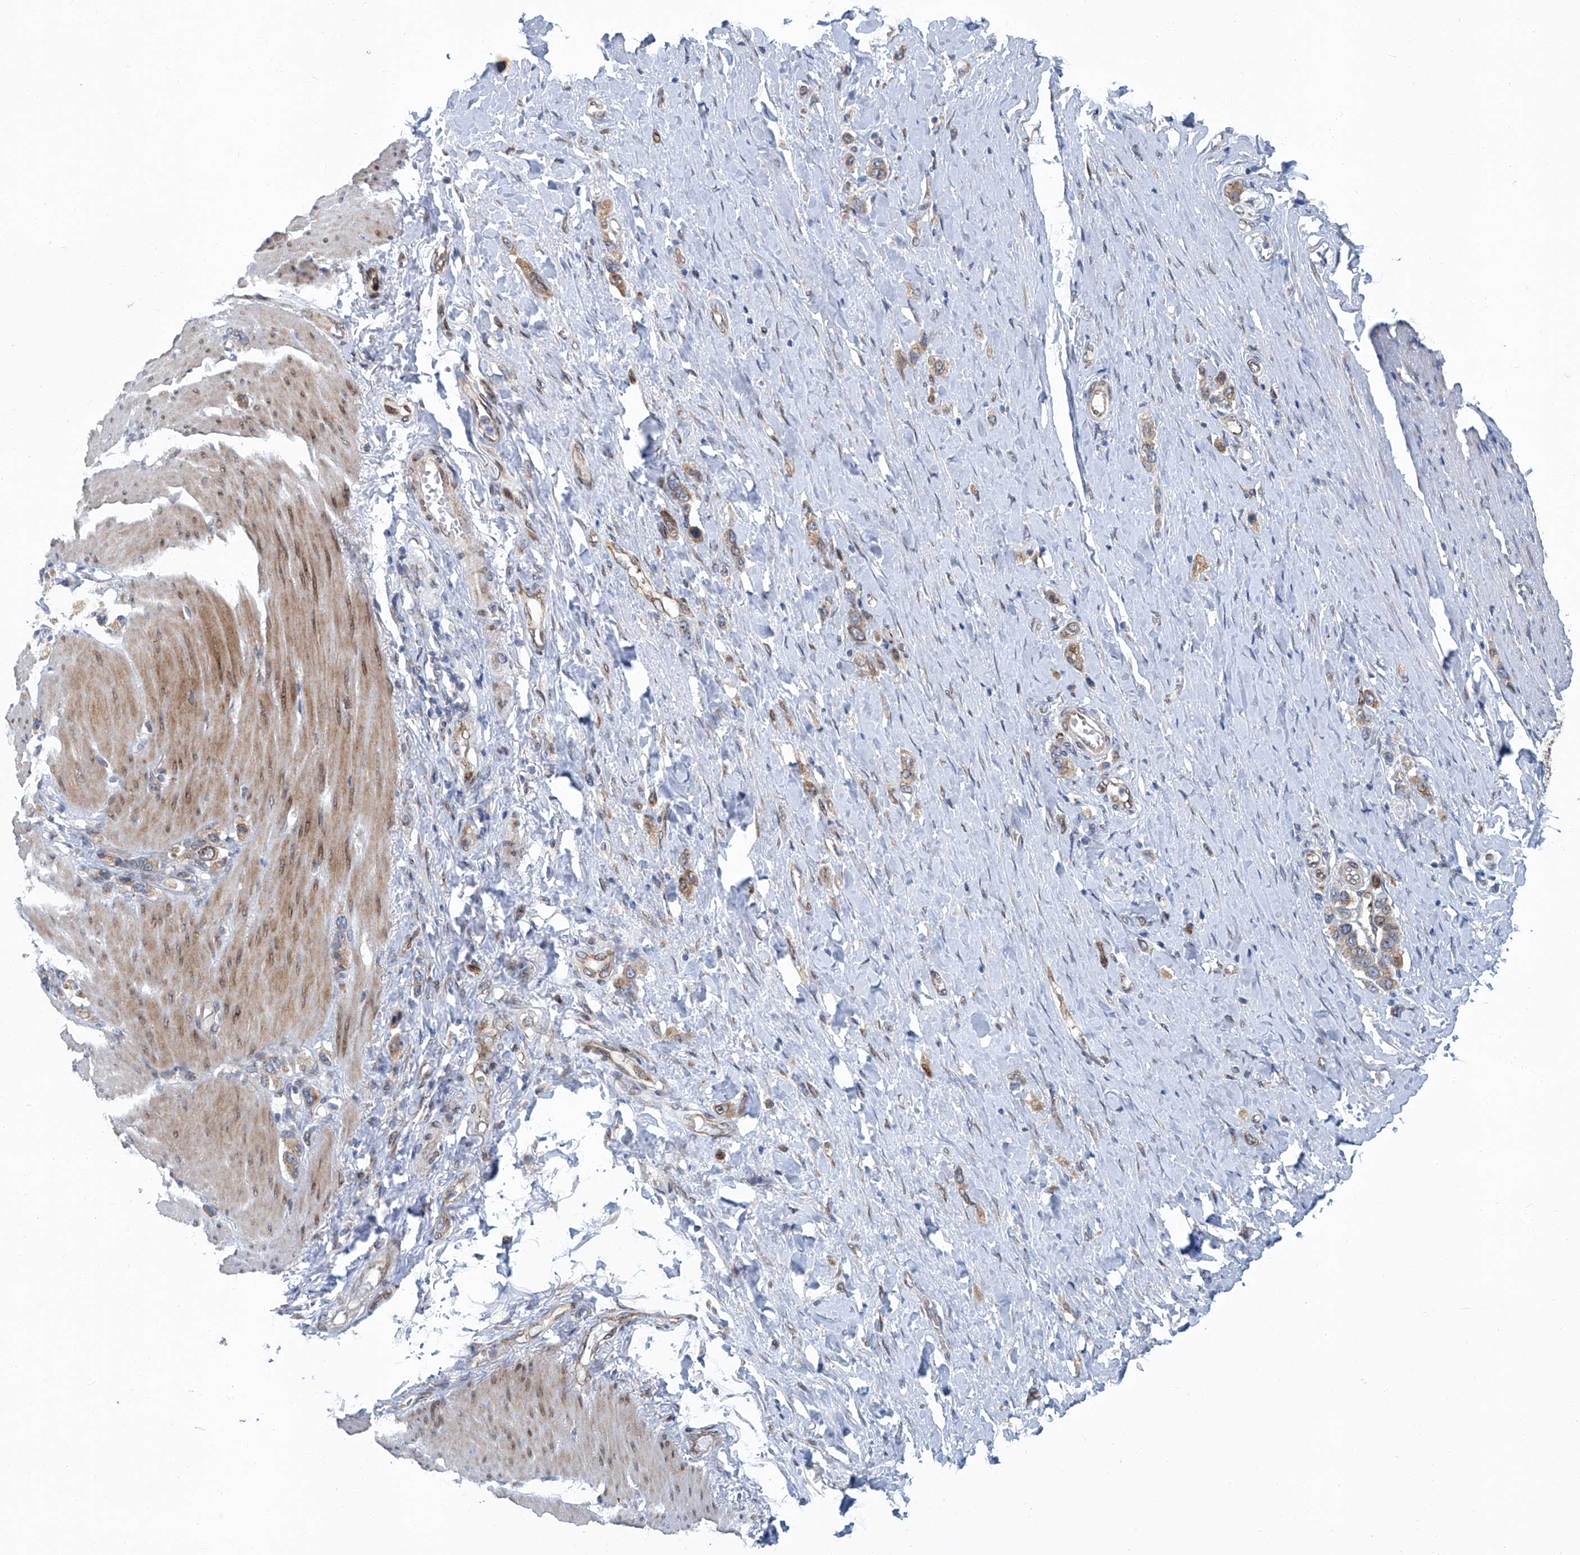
{"staining": {"intensity": "weak", "quantity": ">75%", "location": "cytoplasmic/membranous"}, "tissue": "stomach cancer", "cell_type": "Tumor cells", "image_type": "cancer", "snomed": [{"axis": "morphology", "description": "Adenocarcinoma, NOS"}, {"axis": "topography", "description": "Stomach"}], "caption": "Human stomach cancer (adenocarcinoma) stained with a protein marker demonstrates weak staining in tumor cells.", "gene": "GPR132", "patient": {"sex": "female", "age": 65}}